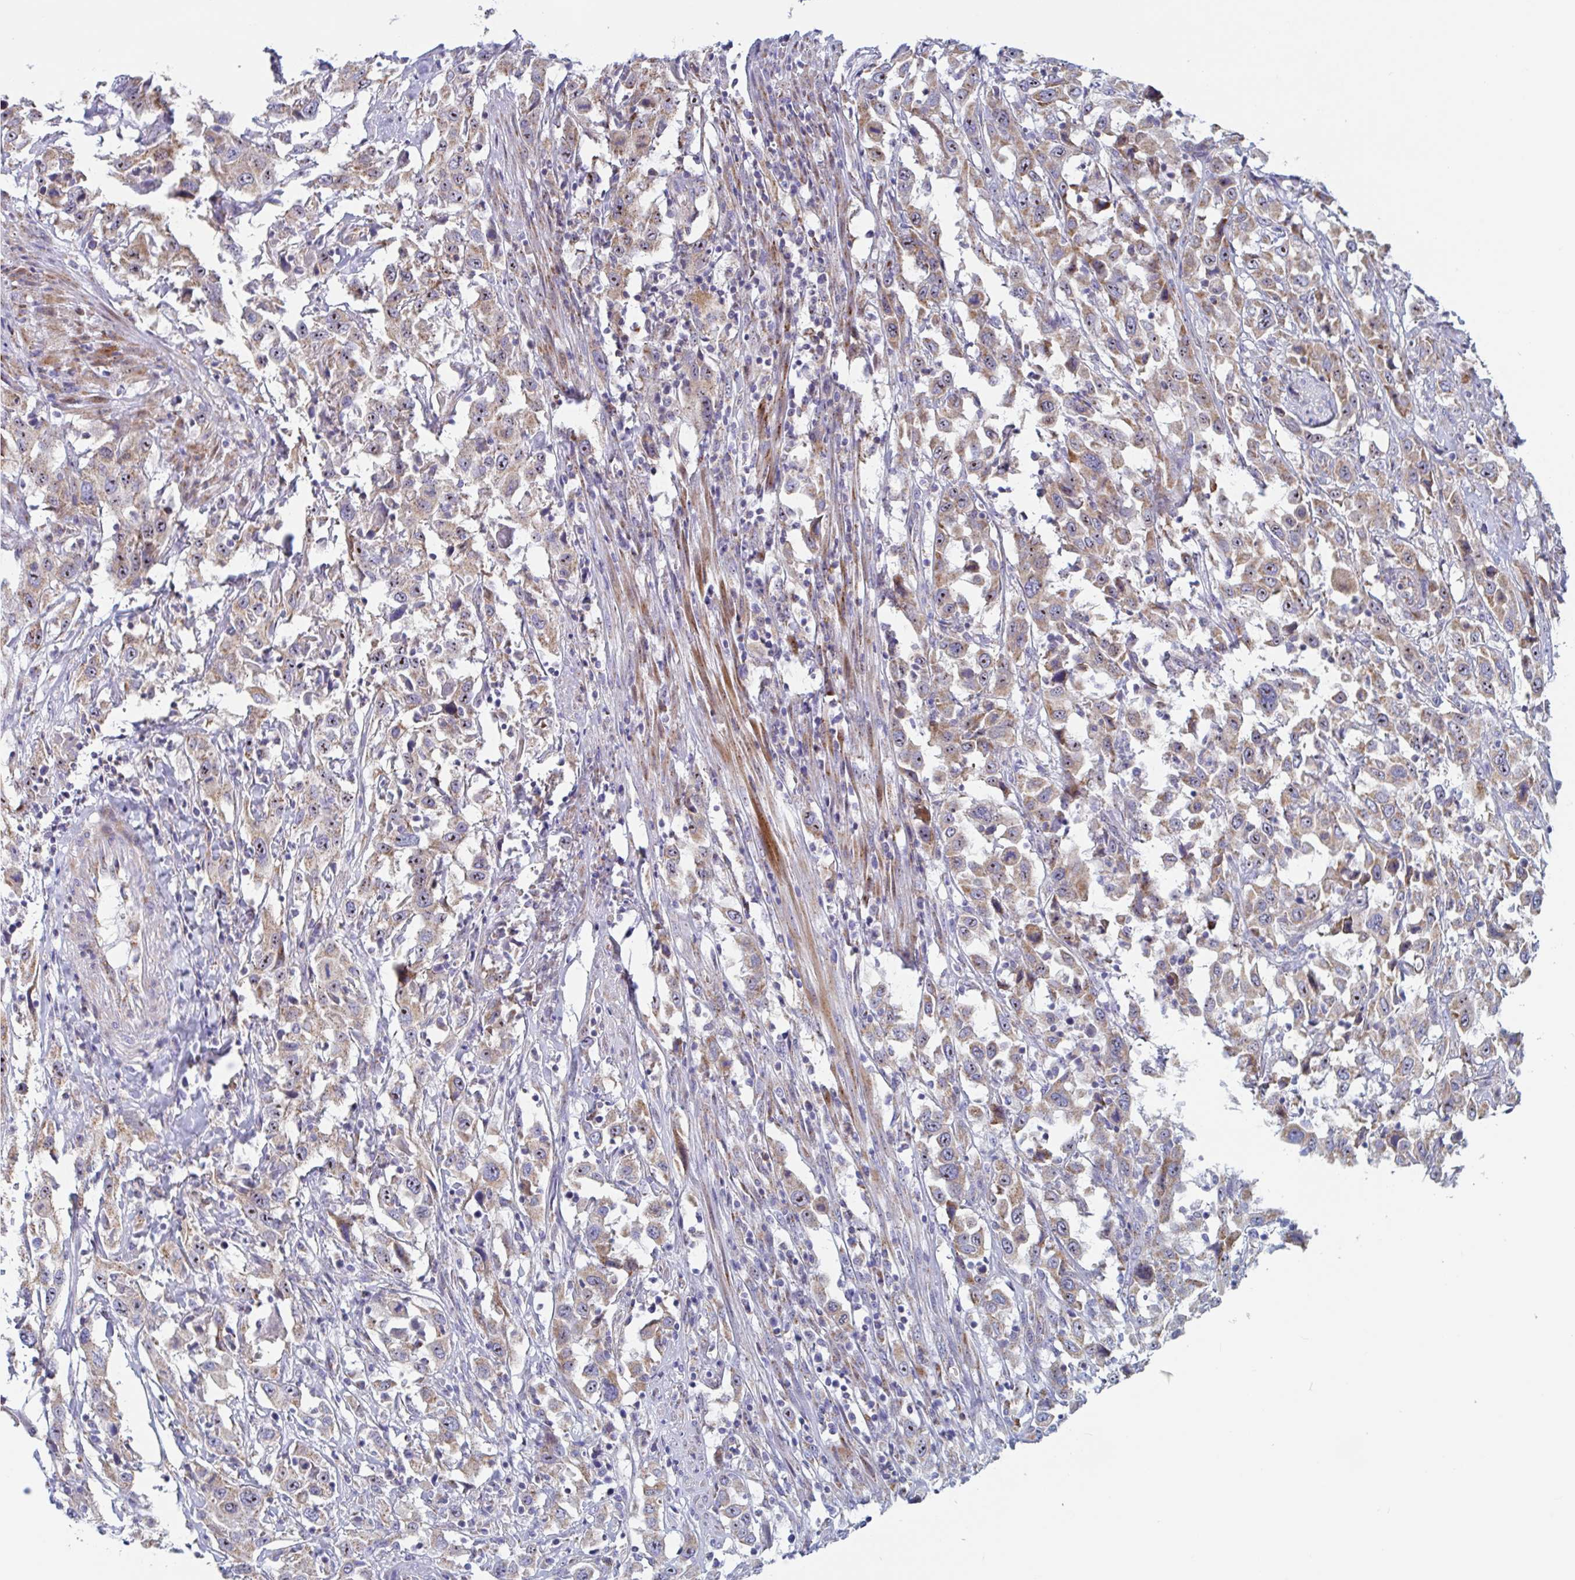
{"staining": {"intensity": "moderate", "quantity": ">75%", "location": "cytoplasmic/membranous,nuclear"}, "tissue": "urothelial cancer", "cell_type": "Tumor cells", "image_type": "cancer", "snomed": [{"axis": "morphology", "description": "Urothelial carcinoma, High grade"}, {"axis": "topography", "description": "Urinary bladder"}], "caption": "High-magnification brightfield microscopy of urothelial carcinoma (high-grade) stained with DAB (3,3'-diaminobenzidine) (brown) and counterstained with hematoxylin (blue). tumor cells exhibit moderate cytoplasmic/membranous and nuclear positivity is seen in about>75% of cells.", "gene": "MRPL53", "patient": {"sex": "male", "age": 61}}